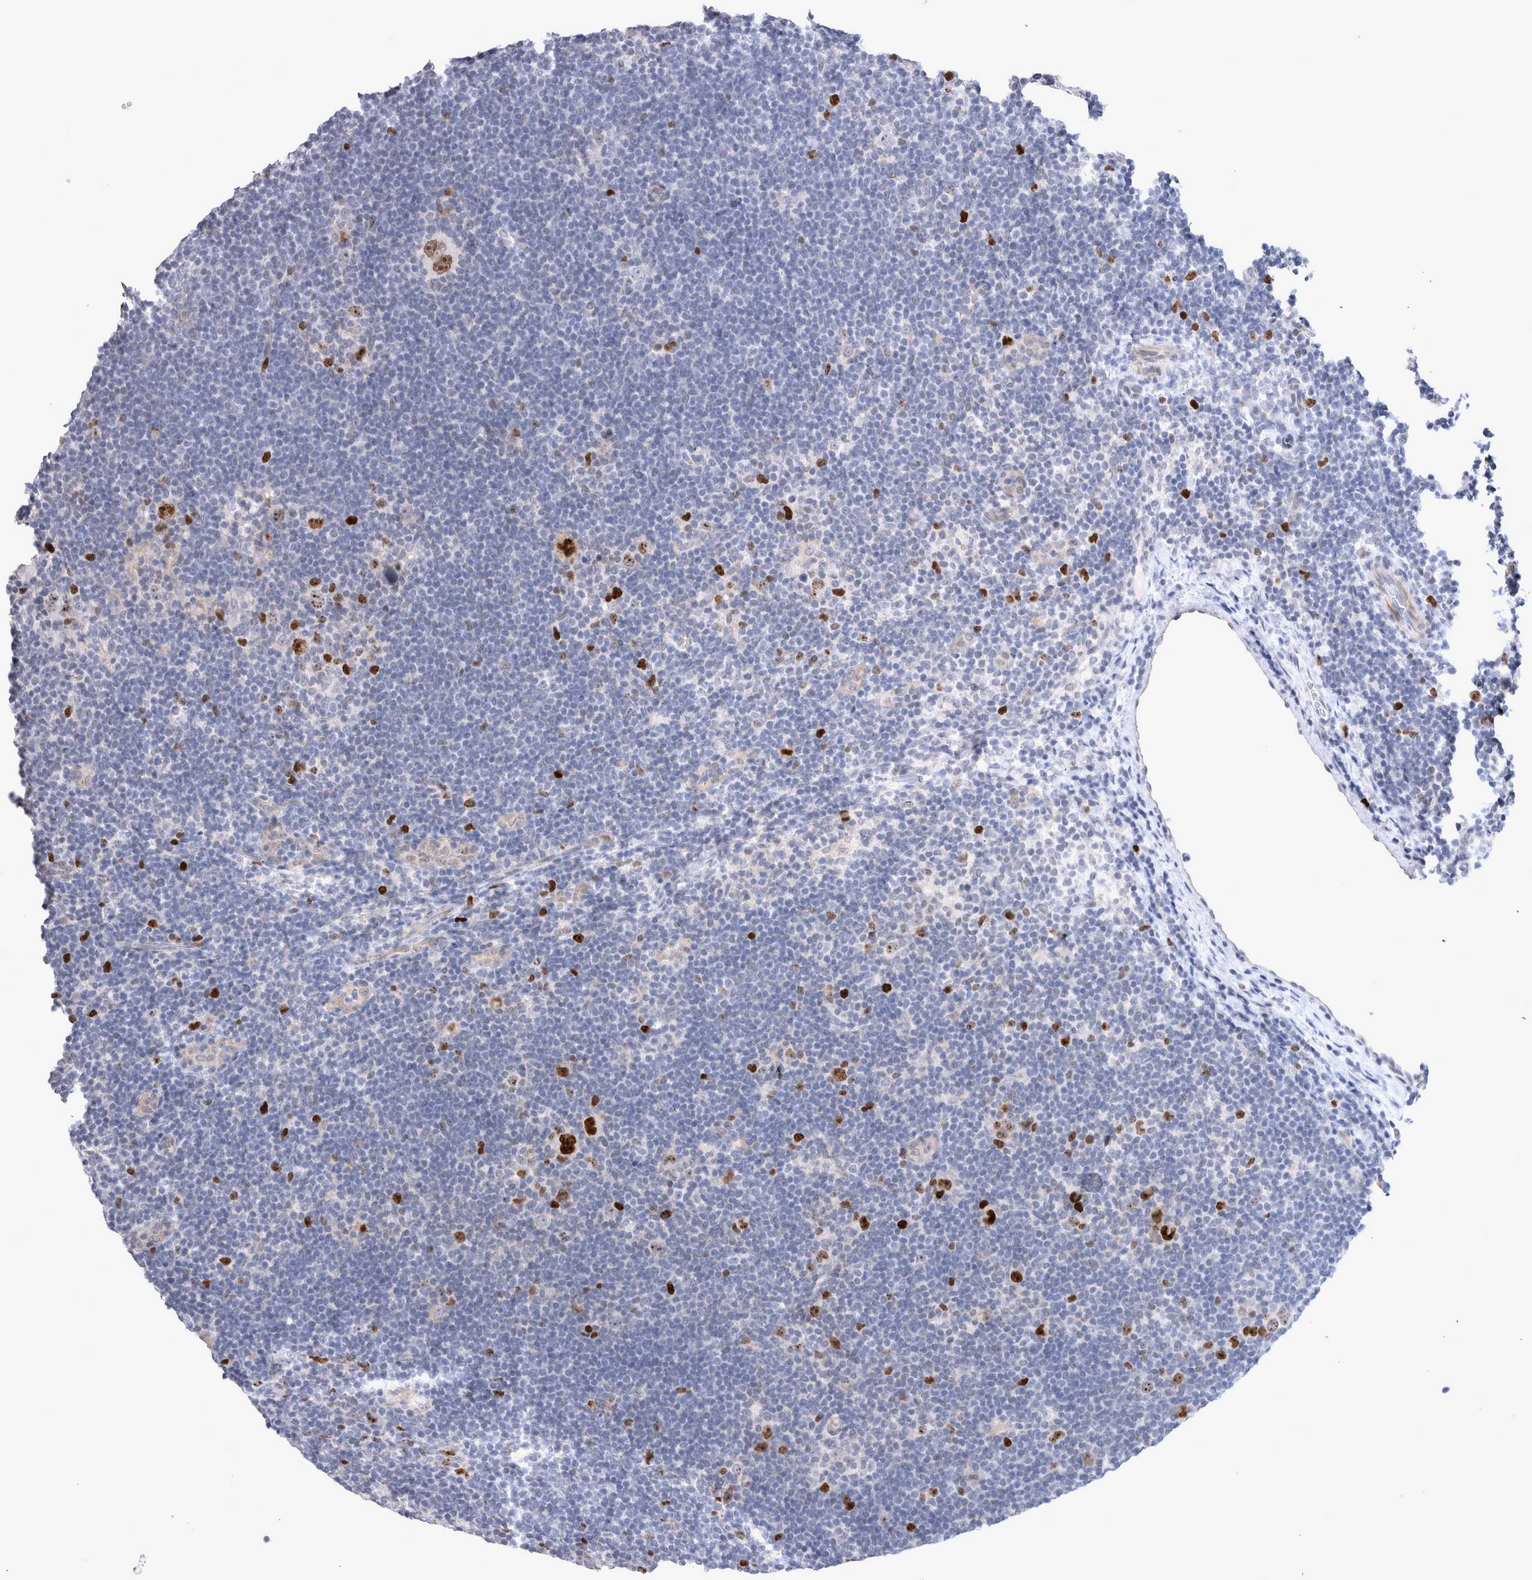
{"staining": {"intensity": "strong", "quantity": ">75%", "location": "nuclear"}, "tissue": "lymphoma", "cell_type": "Tumor cells", "image_type": "cancer", "snomed": [{"axis": "morphology", "description": "Hodgkin's disease, NOS"}, {"axis": "topography", "description": "Lymph node"}], "caption": "This is a photomicrograph of IHC staining of lymphoma, which shows strong expression in the nuclear of tumor cells.", "gene": "KIF18B", "patient": {"sex": "female", "age": 57}}